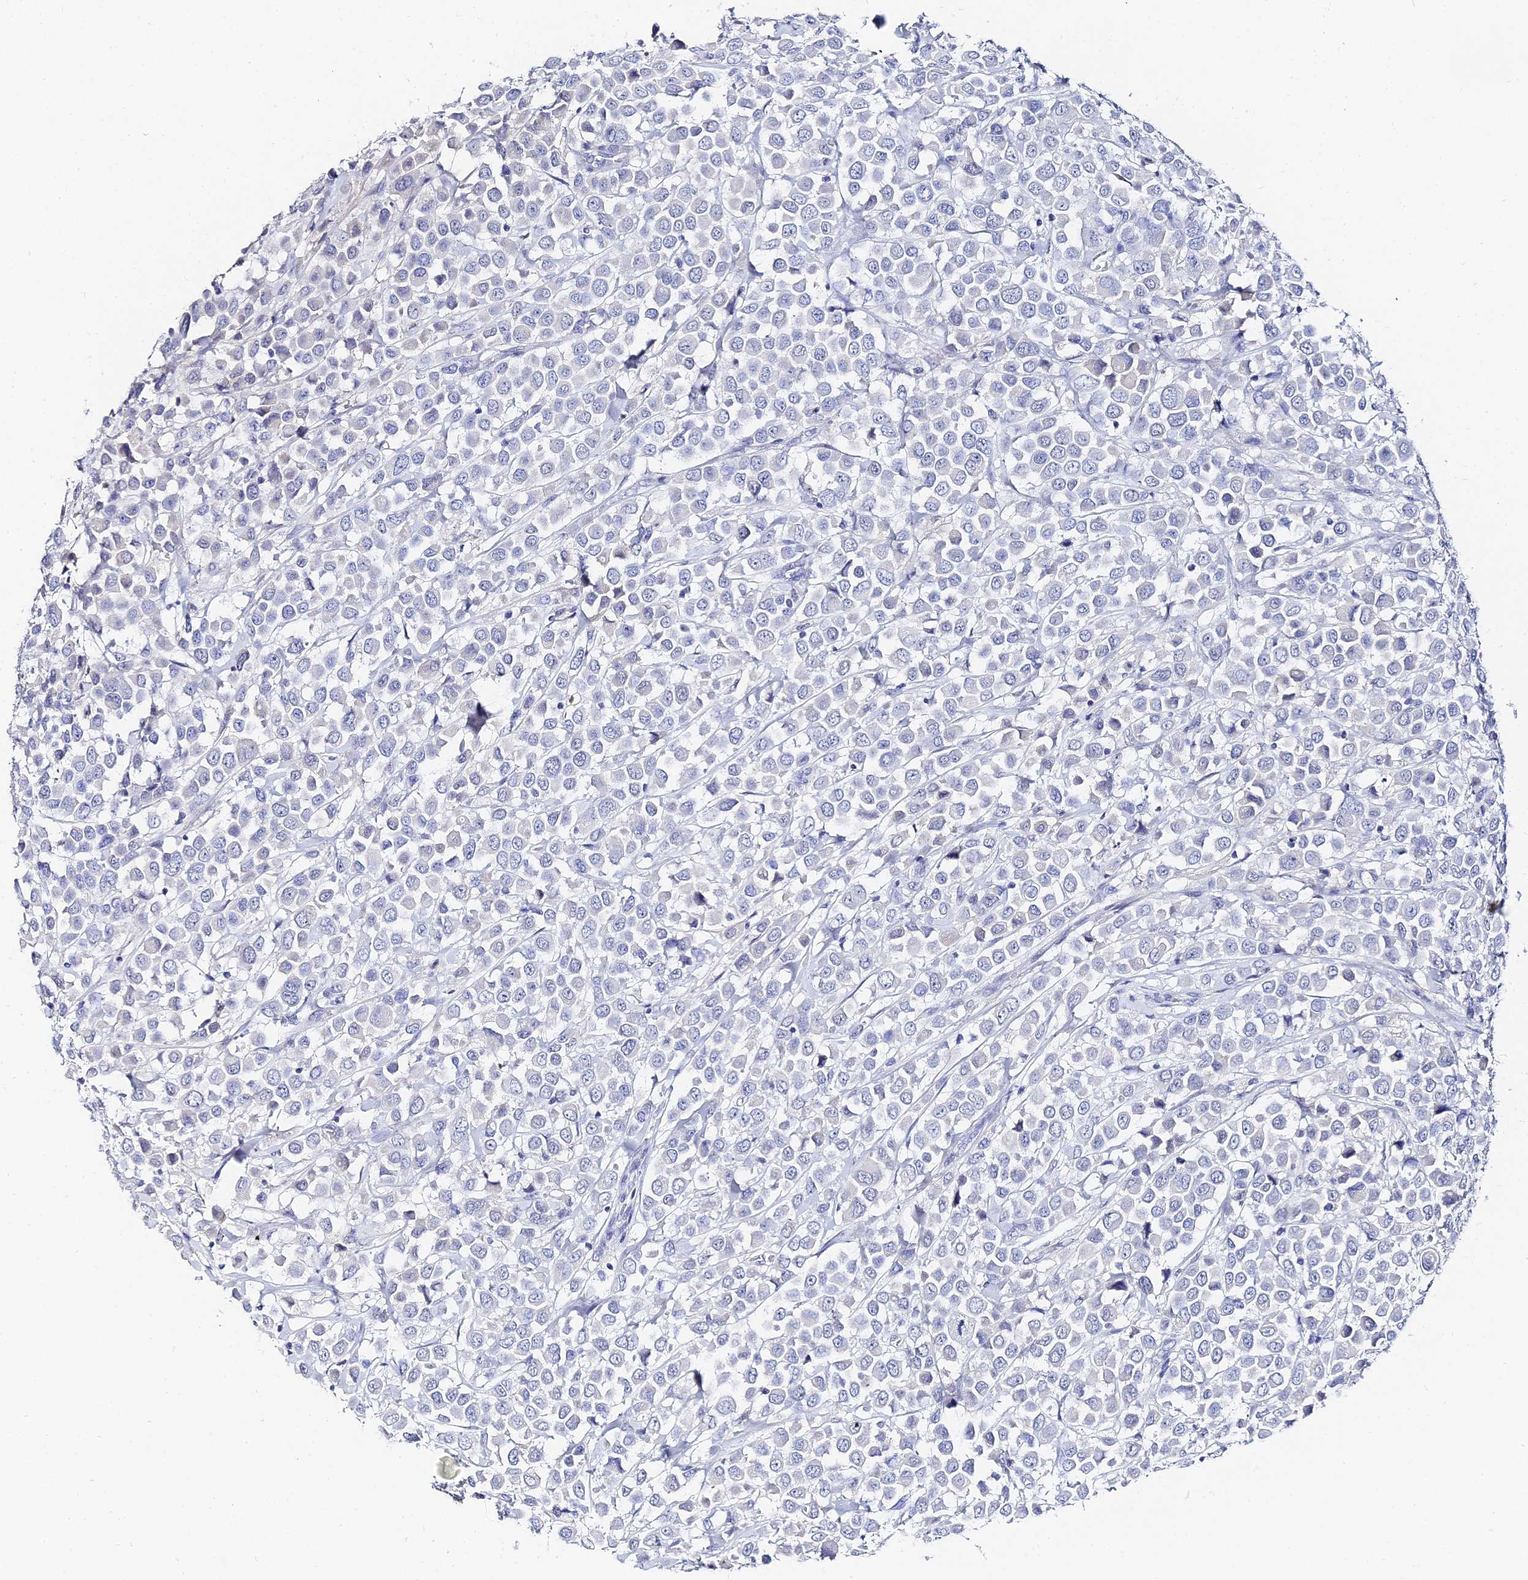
{"staining": {"intensity": "negative", "quantity": "none", "location": "none"}, "tissue": "breast cancer", "cell_type": "Tumor cells", "image_type": "cancer", "snomed": [{"axis": "morphology", "description": "Duct carcinoma"}, {"axis": "topography", "description": "Breast"}], "caption": "An image of human breast cancer (invasive ductal carcinoma) is negative for staining in tumor cells. (Immunohistochemistry (ihc), brightfield microscopy, high magnification).", "gene": "KRT17", "patient": {"sex": "female", "age": 61}}